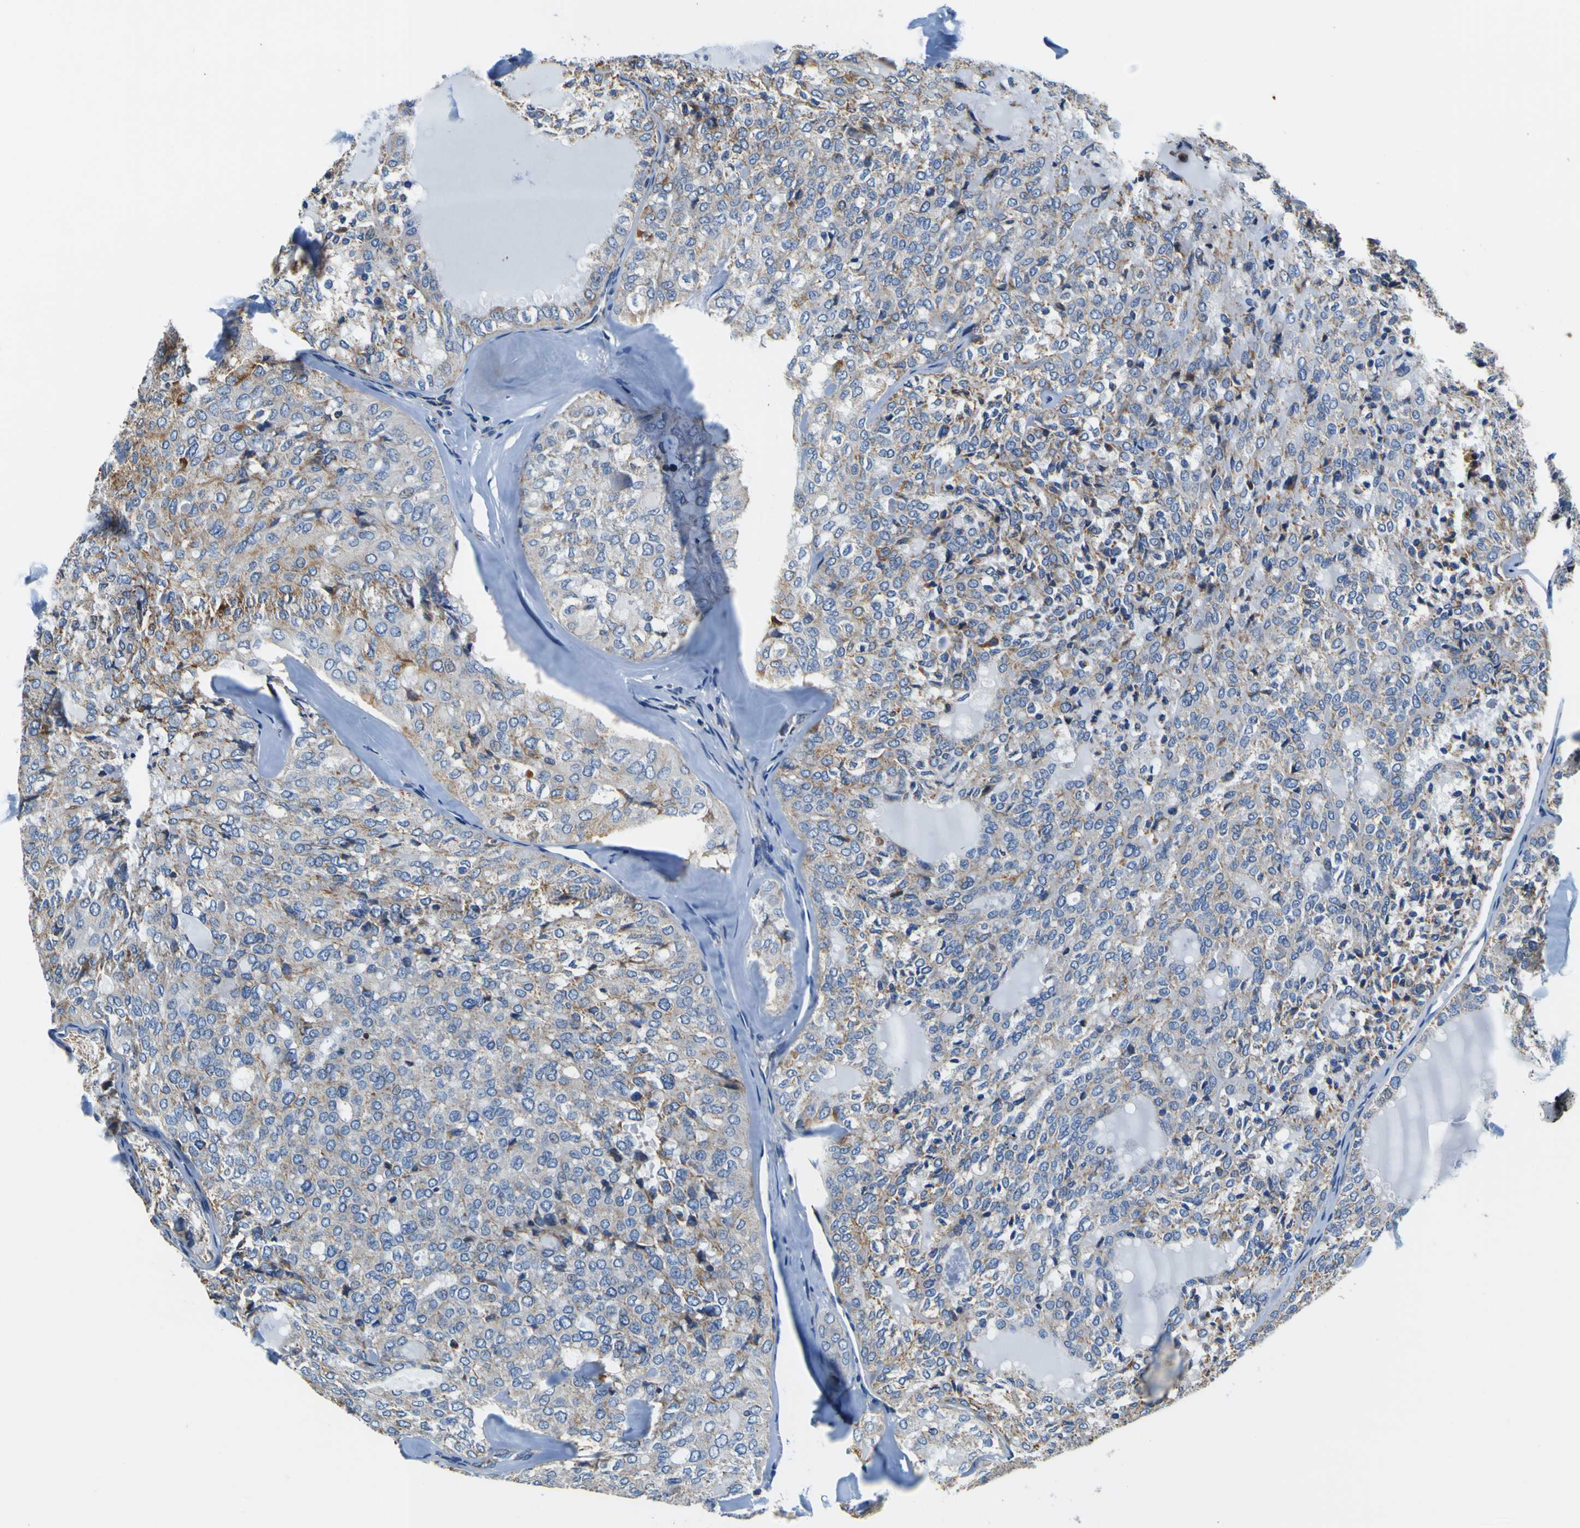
{"staining": {"intensity": "weak", "quantity": "25%-75%", "location": "cytoplasmic/membranous"}, "tissue": "thyroid cancer", "cell_type": "Tumor cells", "image_type": "cancer", "snomed": [{"axis": "morphology", "description": "Follicular adenoma carcinoma, NOS"}, {"axis": "topography", "description": "Thyroid gland"}], "caption": "Tumor cells show weak cytoplasmic/membranous positivity in approximately 25%-75% of cells in follicular adenoma carcinoma (thyroid).", "gene": "LRP4", "patient": {"sex": "male", "age": 75}}